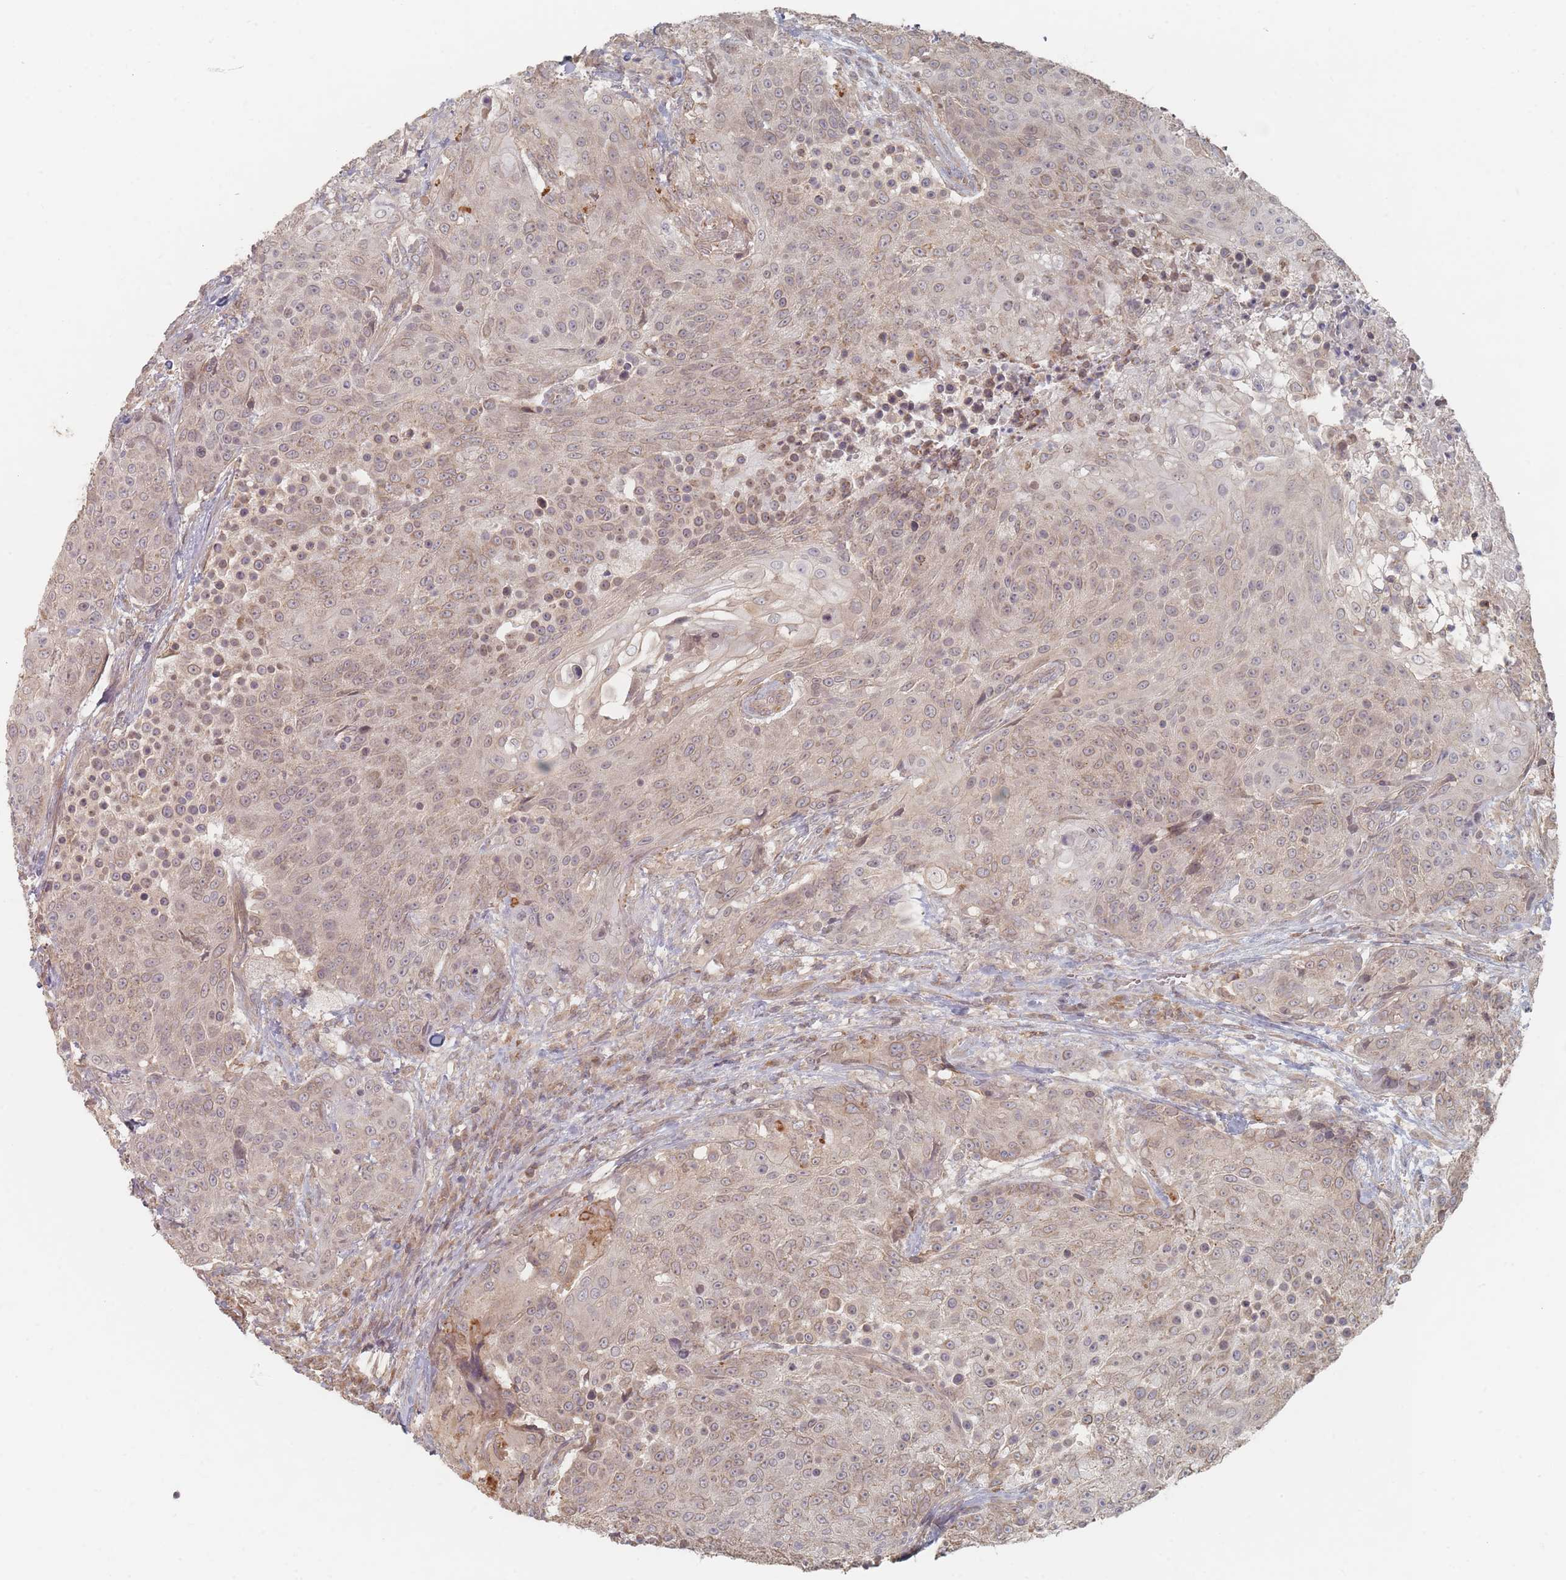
{"staining": {"intensity": "weak", "quantity": "25%-75%", "location": "cytoplasmic/membranous"}, "tissue": "urothelial cancer", "cell_type": "Tumor cells", "image_type": "cancer", "snomed": [{"axis": "morphology", "description": "Urothelial carcinoma, High grade"}, {"axis": "topography", "description": "Urinary bladder"}], "caption": "This micrograph demonstrates immunohistochemistry (IHC) staining of human urothelial cancer, with low weak cytoplasmic/membranous expression in approximately 25%-75% of tumor cells.", "gene": "GLE1", "patient": {"sex": "female", "age": 63}}